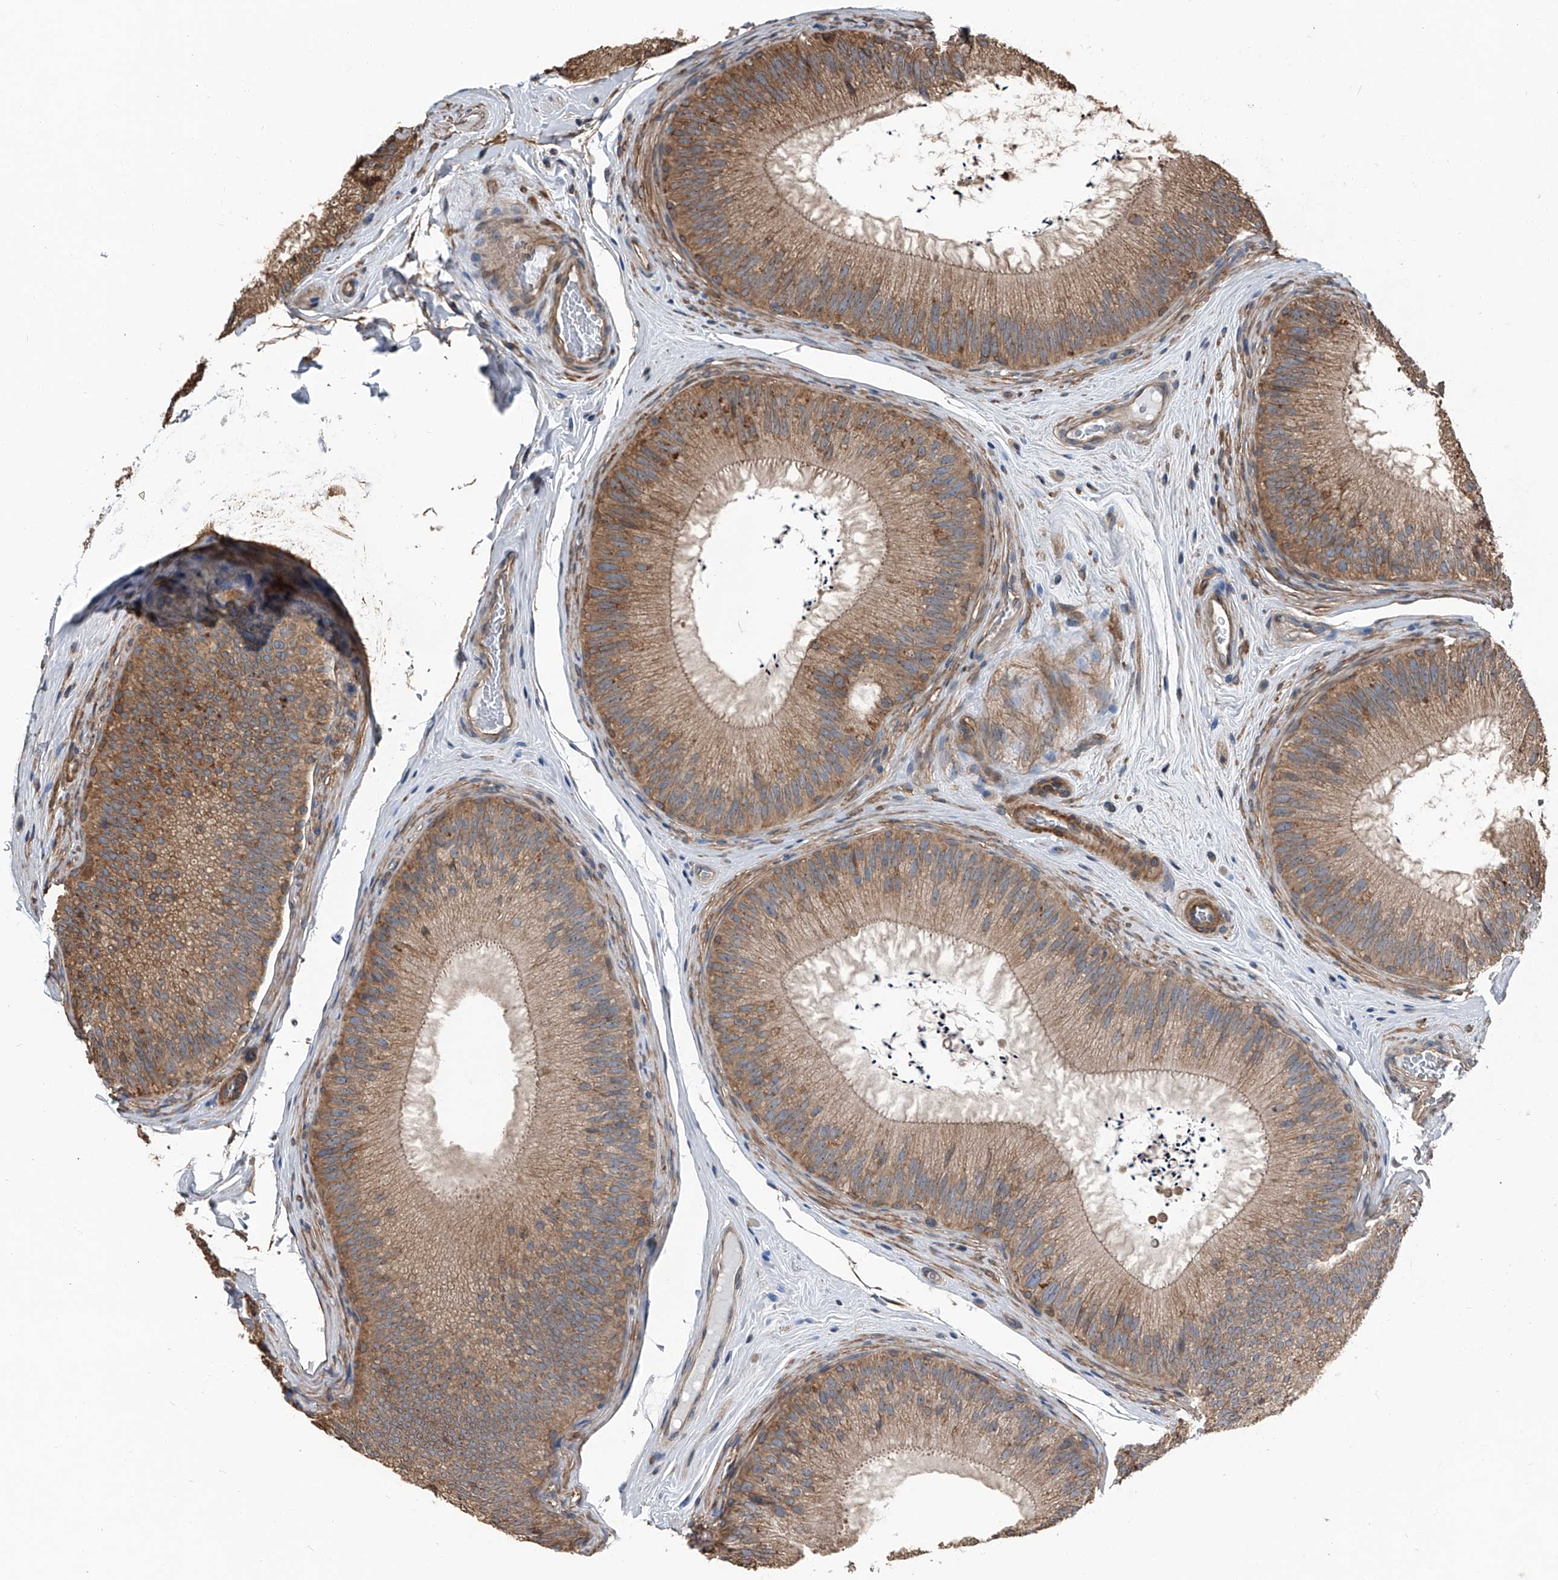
{"staining": {"intensity": "moderate", "quantity": ">75%", "location": "cytoplasmic/membranous"}, "tissue": "epididymis", "cell_type": "Glandular cells", "image_type": "normal", "snomed": [{"axis": "morphology", "description": "Normal tissue, NOS"}, {"axis": "topography", "description": "Epididymis"}], "caption": "Human epididymis stained for a protein (brown) displays moderate cytoplasmic/membranous positive expression in about >75% of glandular cells.", "gene": "KCNJ2", "patient": {"sex": "male", "age": 45}}